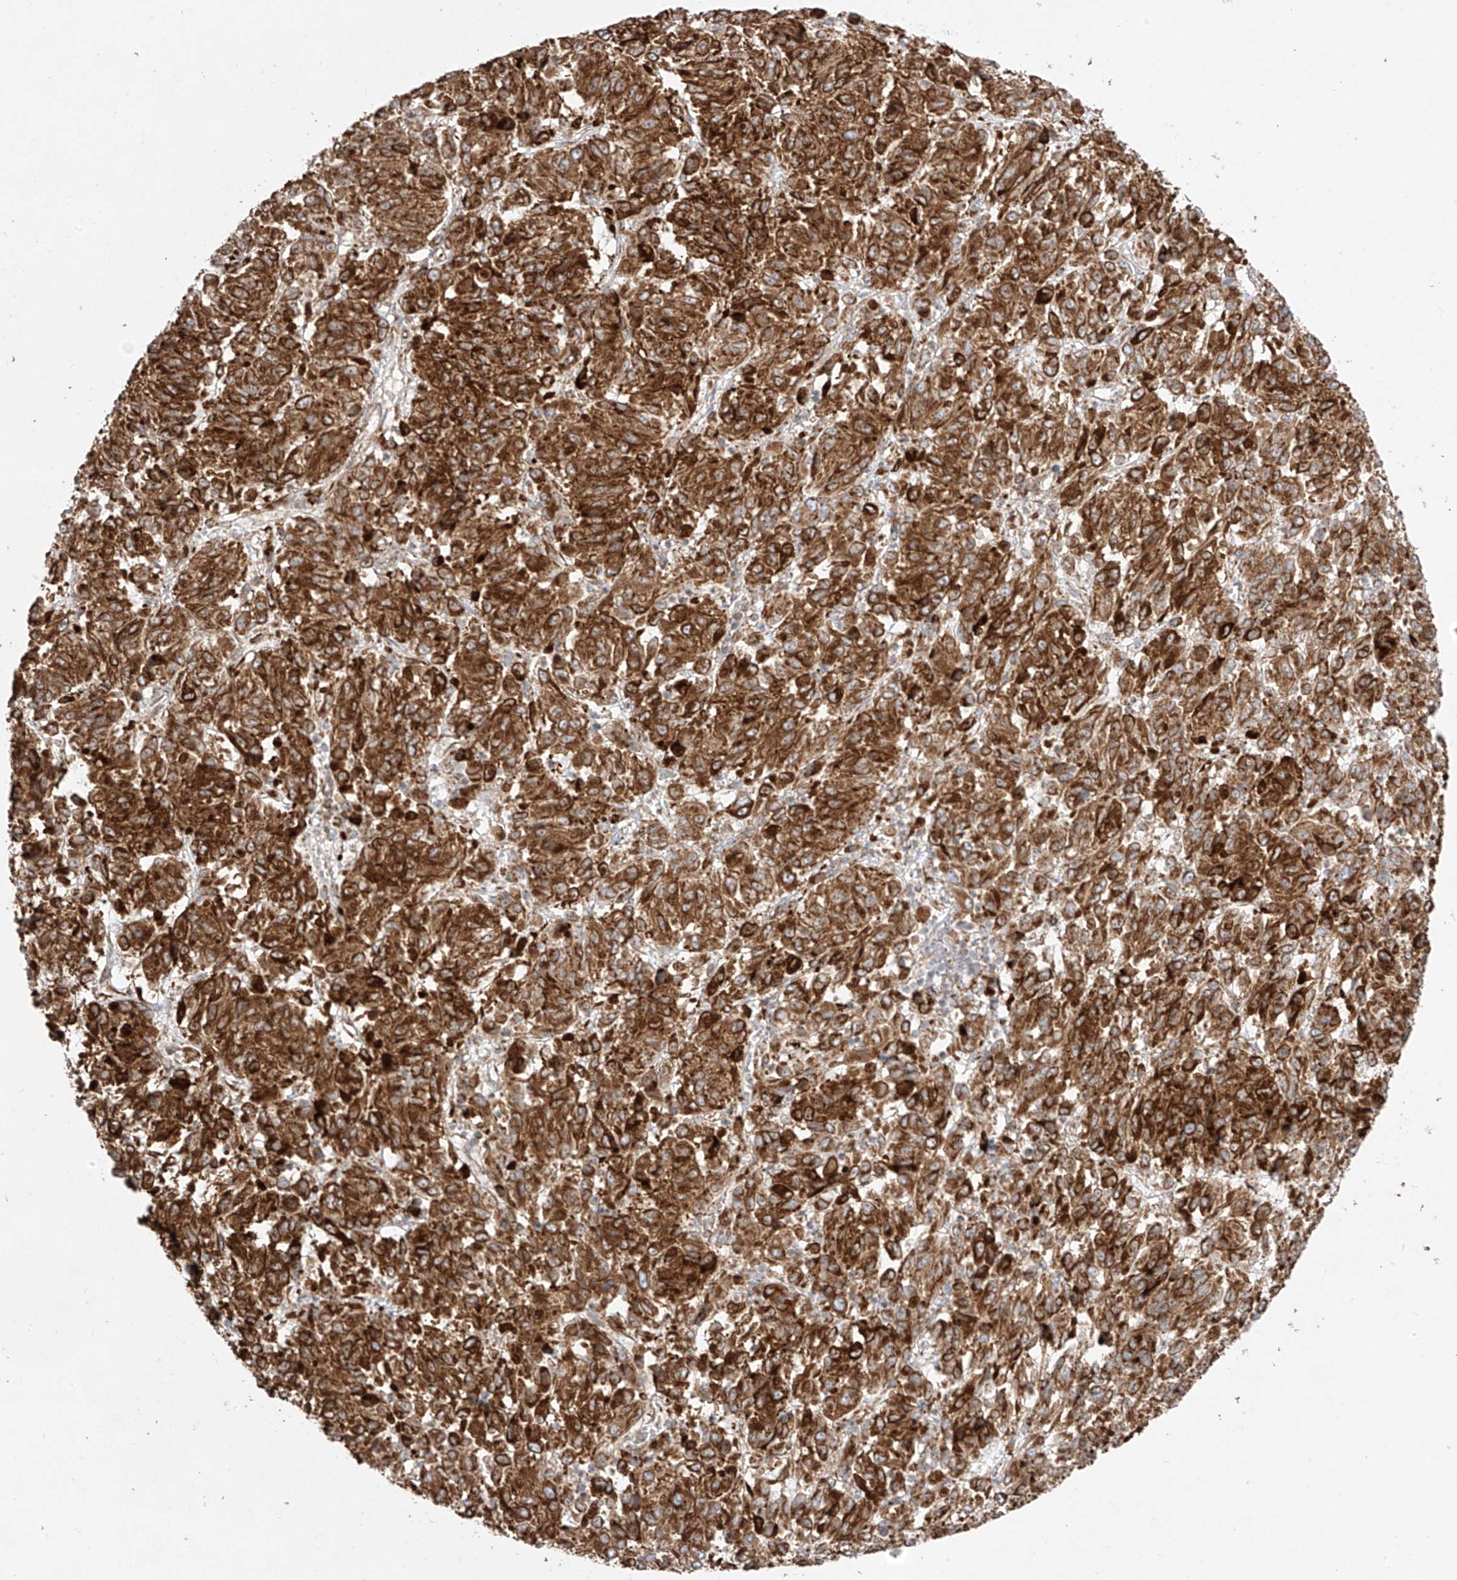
{"staining": {"intensity": "strong", "quantity": ">75%", "location": "cytoplasmic/membranous"}, "tissue": "melanoma", "cell_type": "Tumor cells", "image_type": "cancer", "snomed": [{"axis": "morphology", "description": "Malignant melanoma, Metastatic site"}, {"axis": "topography", "description": "Lung"}], "caption": "Protein expression analysis of malignant melanoma (metastatic site) reveals strong cytoplasmic/membranous staining in about >75% of tumor cells.", "gene": "COLGALT2", "patient": {"sex": "male", "age": 64}}